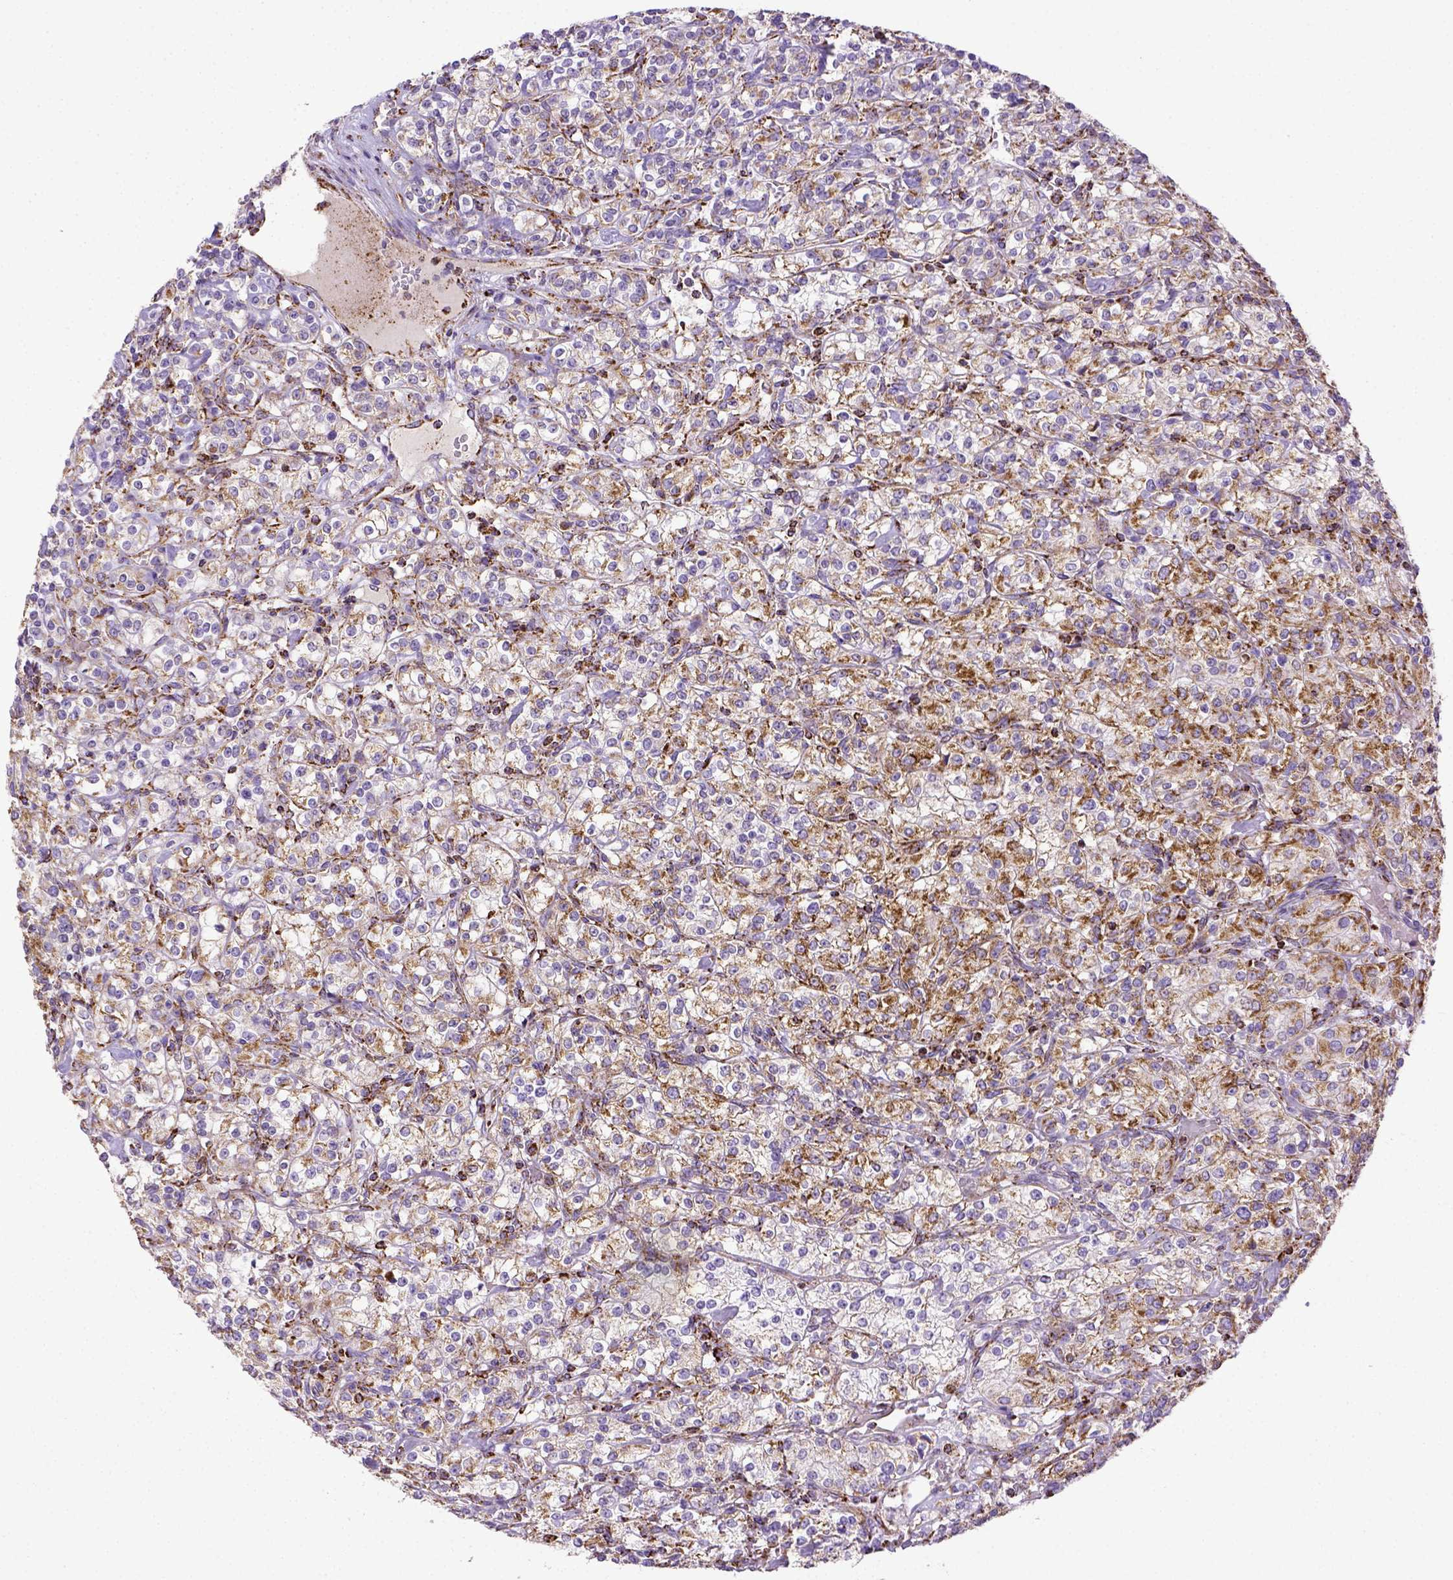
{"staining": {"intensity": "moderate", "quantity": ">75%", "location": "cytoplasmic/membranous"}, "tissue": "renal cancer", "cell_type": "Tumor cells", "image_type": "cancer", "snomed": [{"axis": "morphology", "description": "Adenocarcinoma, NOS"}, {"axis": "topography", "description": "Kidney"}], "caption": "Brown immunohistochemical staining in human adenocarcinoma (renal) displays moderate cytoplasmic/membranous expression in about >75% of tumor cells.", "gene": "MT-CO1", "patient": {"sex": "male", "age": 77}}